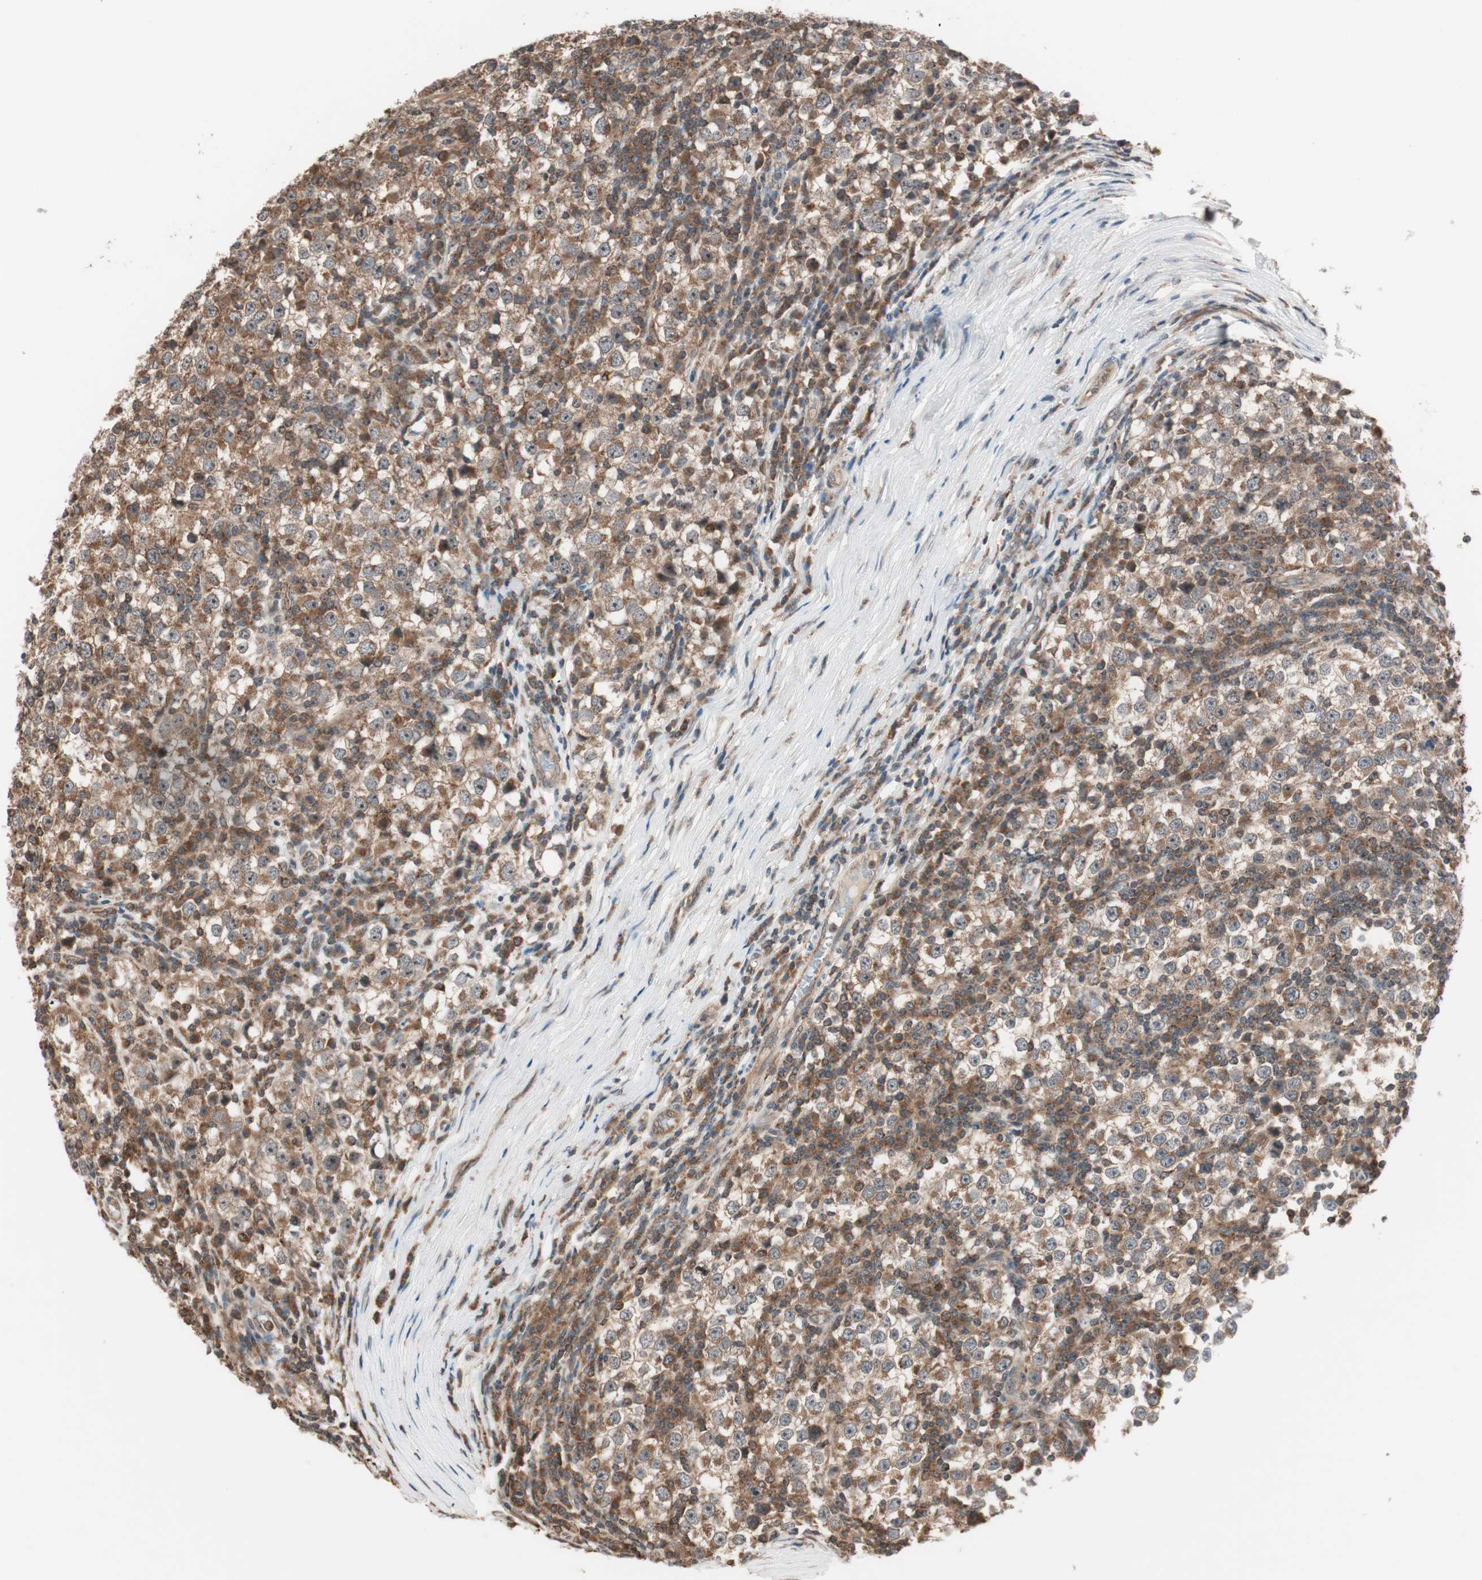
{"staining": {"intensity": "moderate", "quantity": ">75%", "location": "cytoplasmic/membranous"}, "tissue": "testis cancer", "cell_type": "Tumor cells", "image_type": "cancer", "snomed": [{"axis": "morphology", "description": "Seminoma, NOS"}, {"axis": "topography", "description": "Testis"}], "caption": "Brown immunohistochemical staining in human seminoma (testis) reveals moderate cytoplasmic/membranous staining in about >75% of tumor cells.", "gene": "FBXO5", "patient": {"sex": "male", "age": 65}}